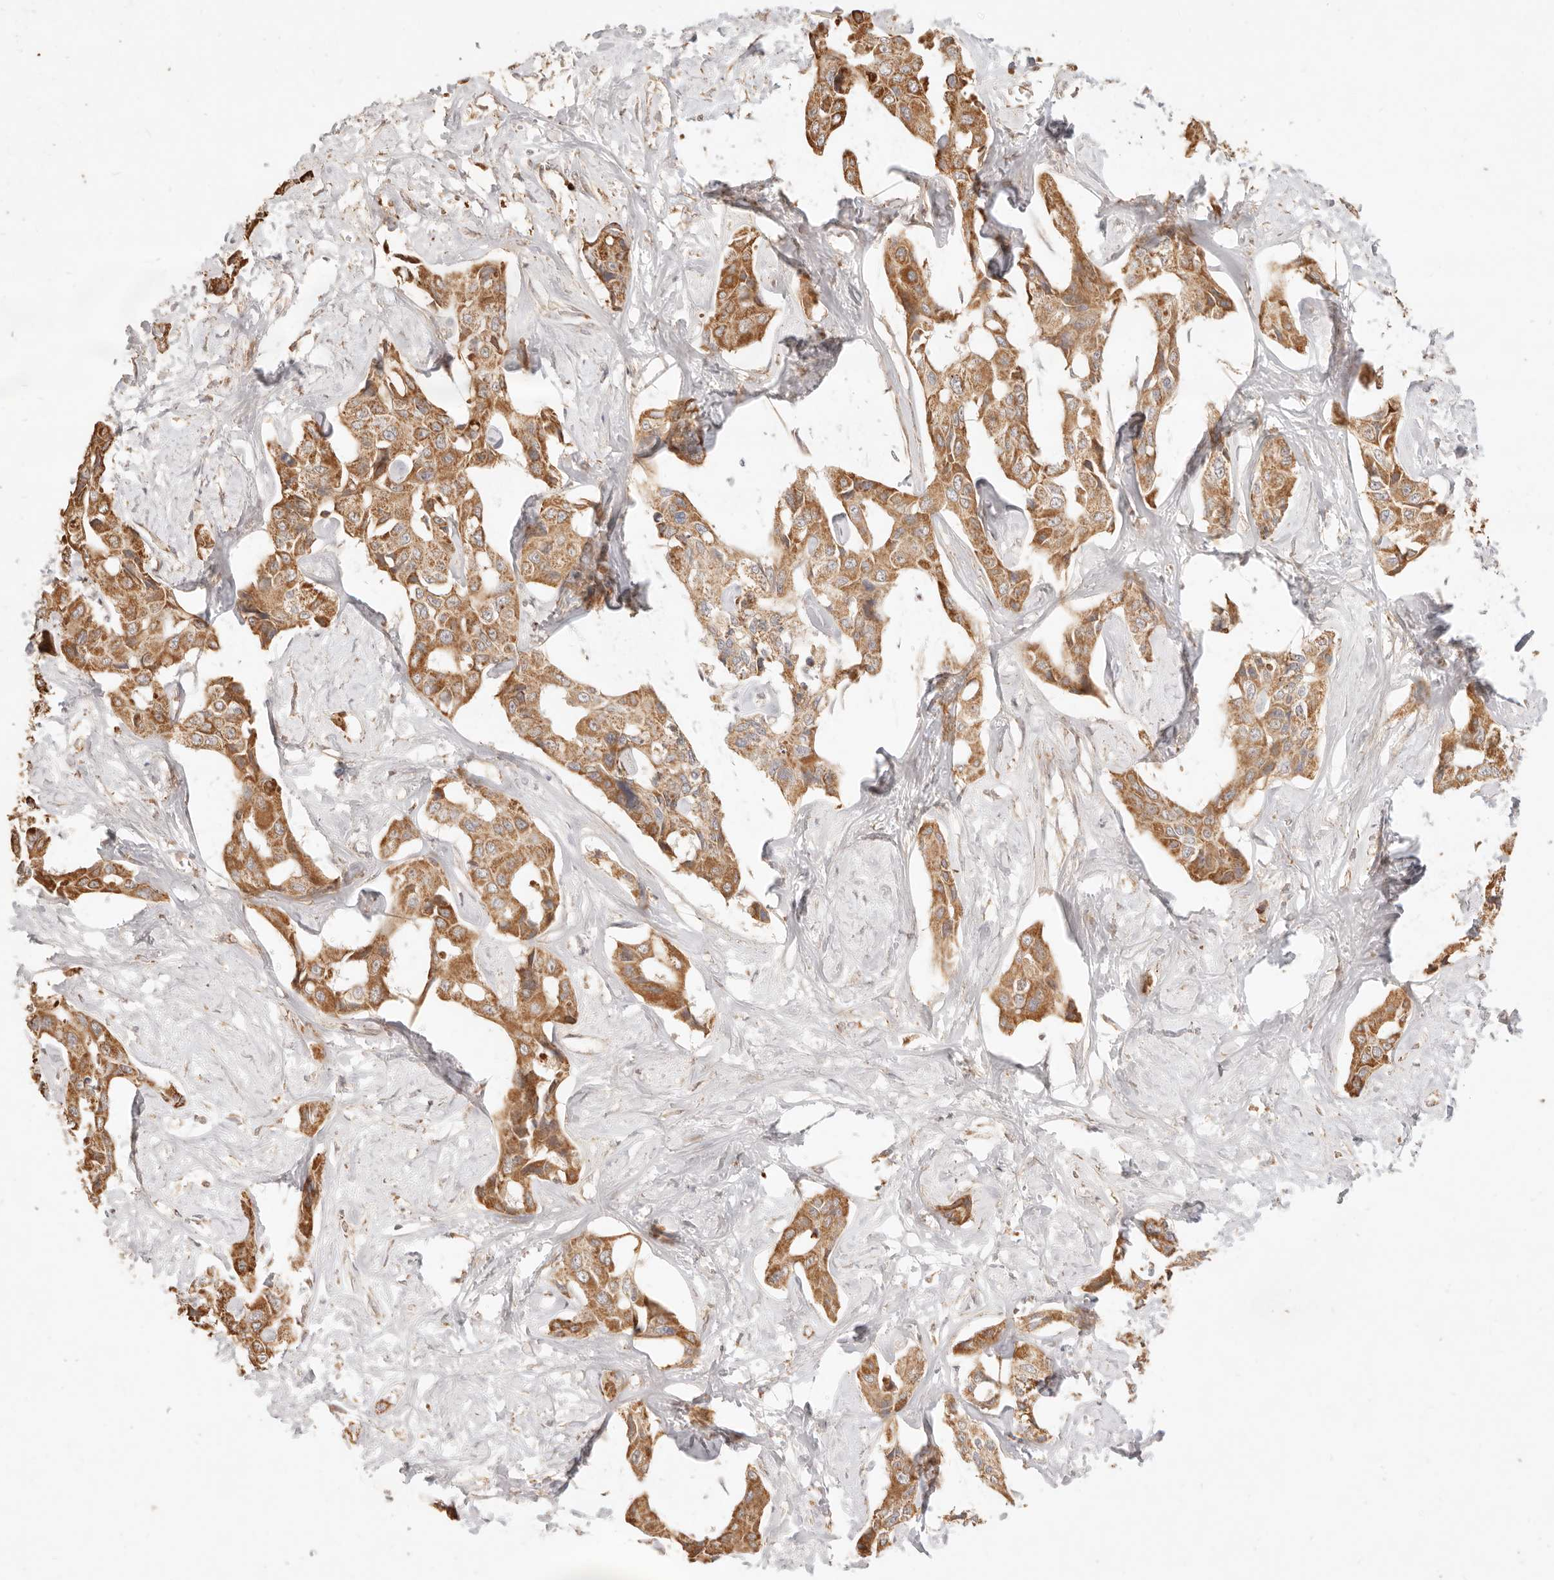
{"staining": {"intensity": "moderate", "quantity": ">75%", "location": "cytoplasmic/membranous"}, "tissue": "liver cancer", "cell_type": "Tumor cells", "image_type": "cancer", "snomed": [{"axis": "morphology", "description": "Cholangiocarcinoma"}, {"axis": "topography", "description": "Liver"}], "caption": "Protein expression analysis of liver cancer shows moderate cytoplasmic/membranous expression in approximately >75% of tumor cells. The protein of interest is stained brown, and the nuclei are stained in blue (DAB (3,3'-diaminobenzidine) IHC with brightfield microscopy, high magnification).", "gene": "CPLANE2", "patient": {"sex": "male", "age": 59}}